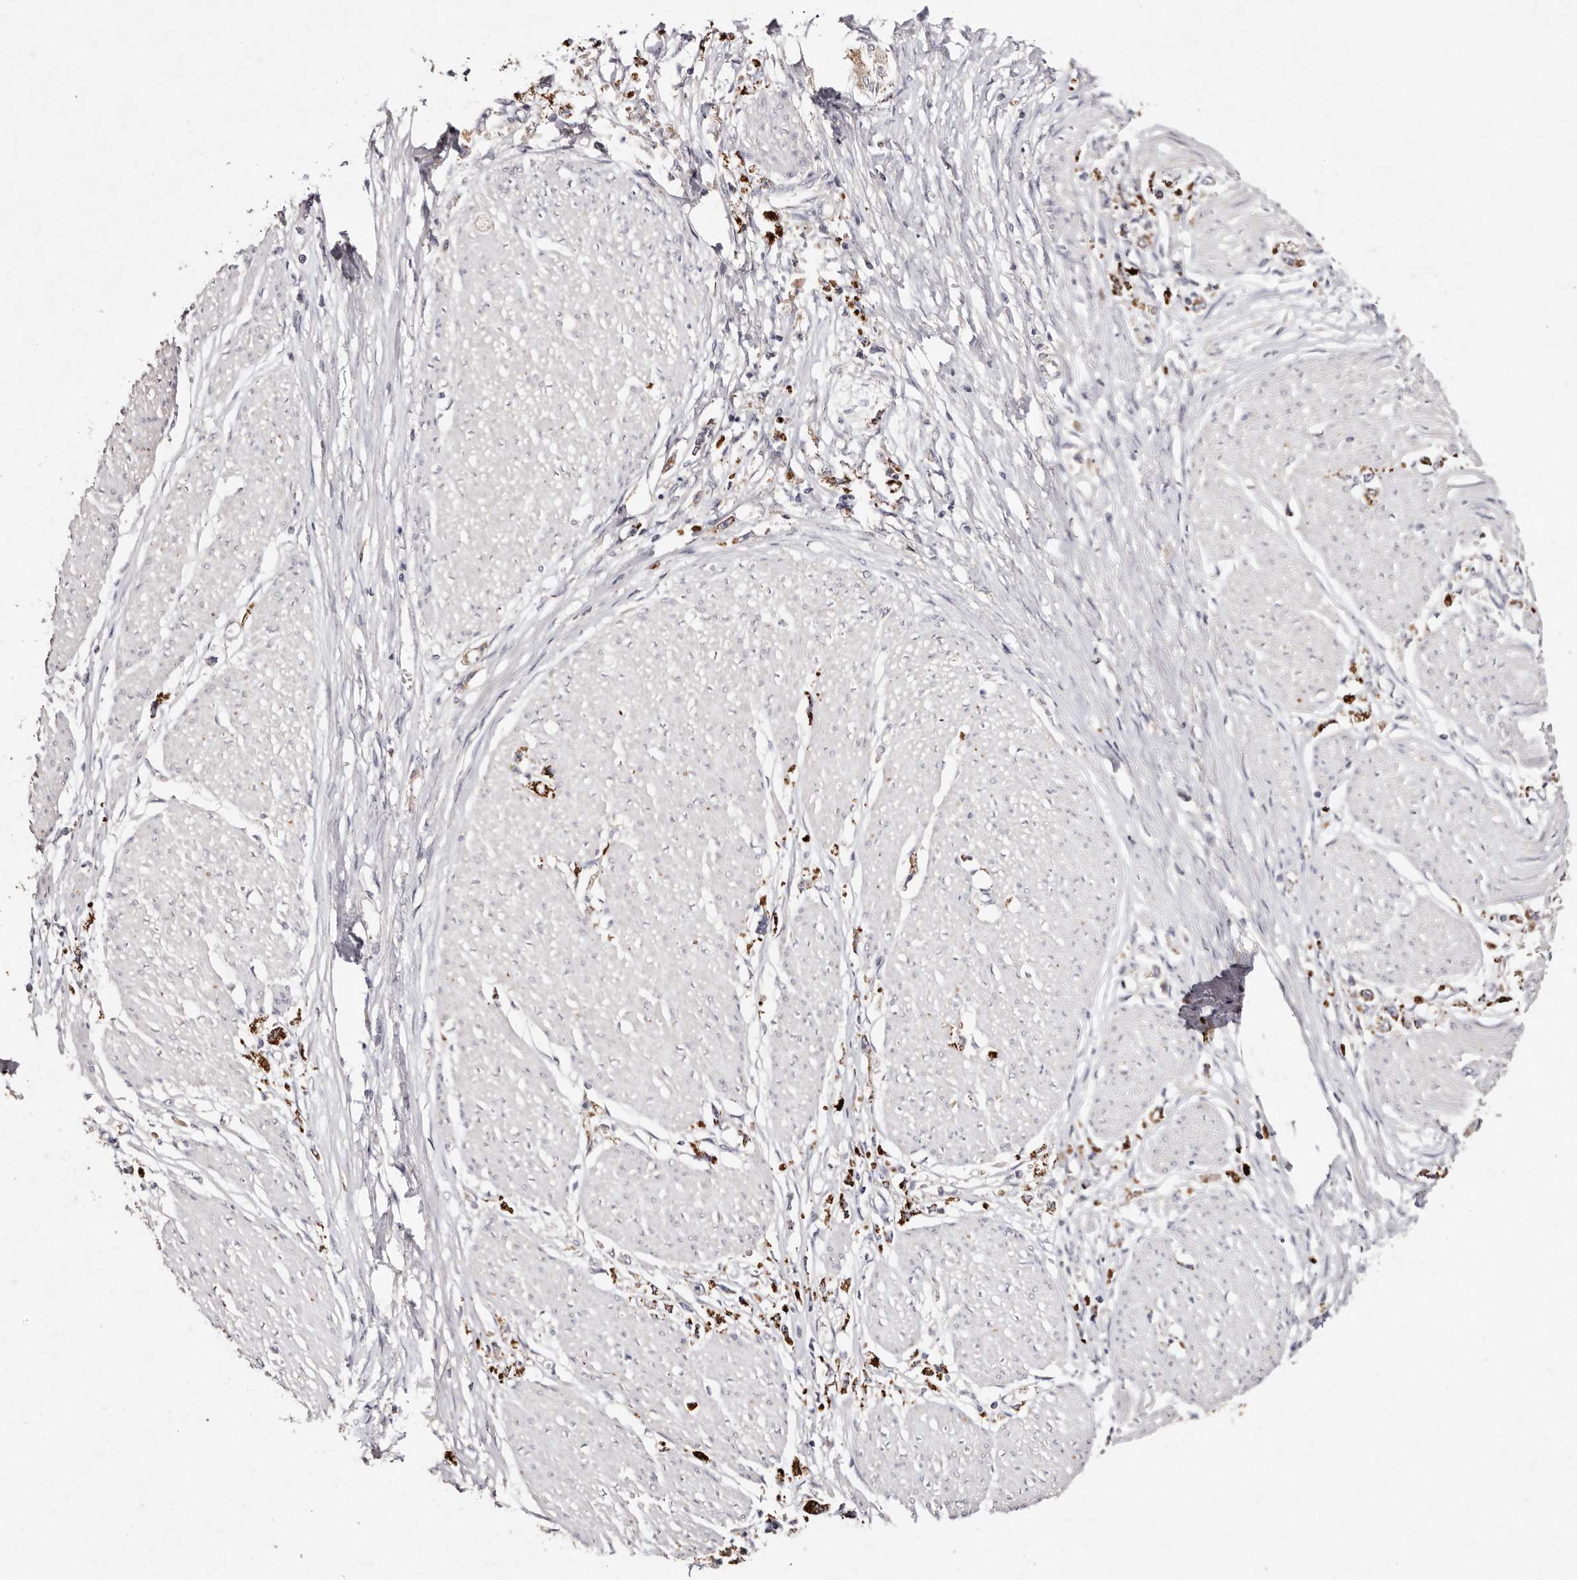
{"staining": {"intensity": "strong", "quantity": ">75%", "location": "cytoplasmic/membranous"}, "tissue": "stomach cancer", "cell_type": "Tumor cells", "image_type": "cancer", "snomed": [{"axis": "morphology", "description": "Adenocarcinoma, NOS"}, {"axis": "topography", "description": "Stomach"}], "caption": "A high amount of strong cytoplasmic/membranous staining is present in about >75% of tumor cells in adenocarcinoma (stomach) tissue. (DAB (3,3'-diaminobenzidine) IHC, brown staining for protein, blue staining for nuclei).", "gene": "TSC2", "patient": {"sex": "female", "age": 59}}